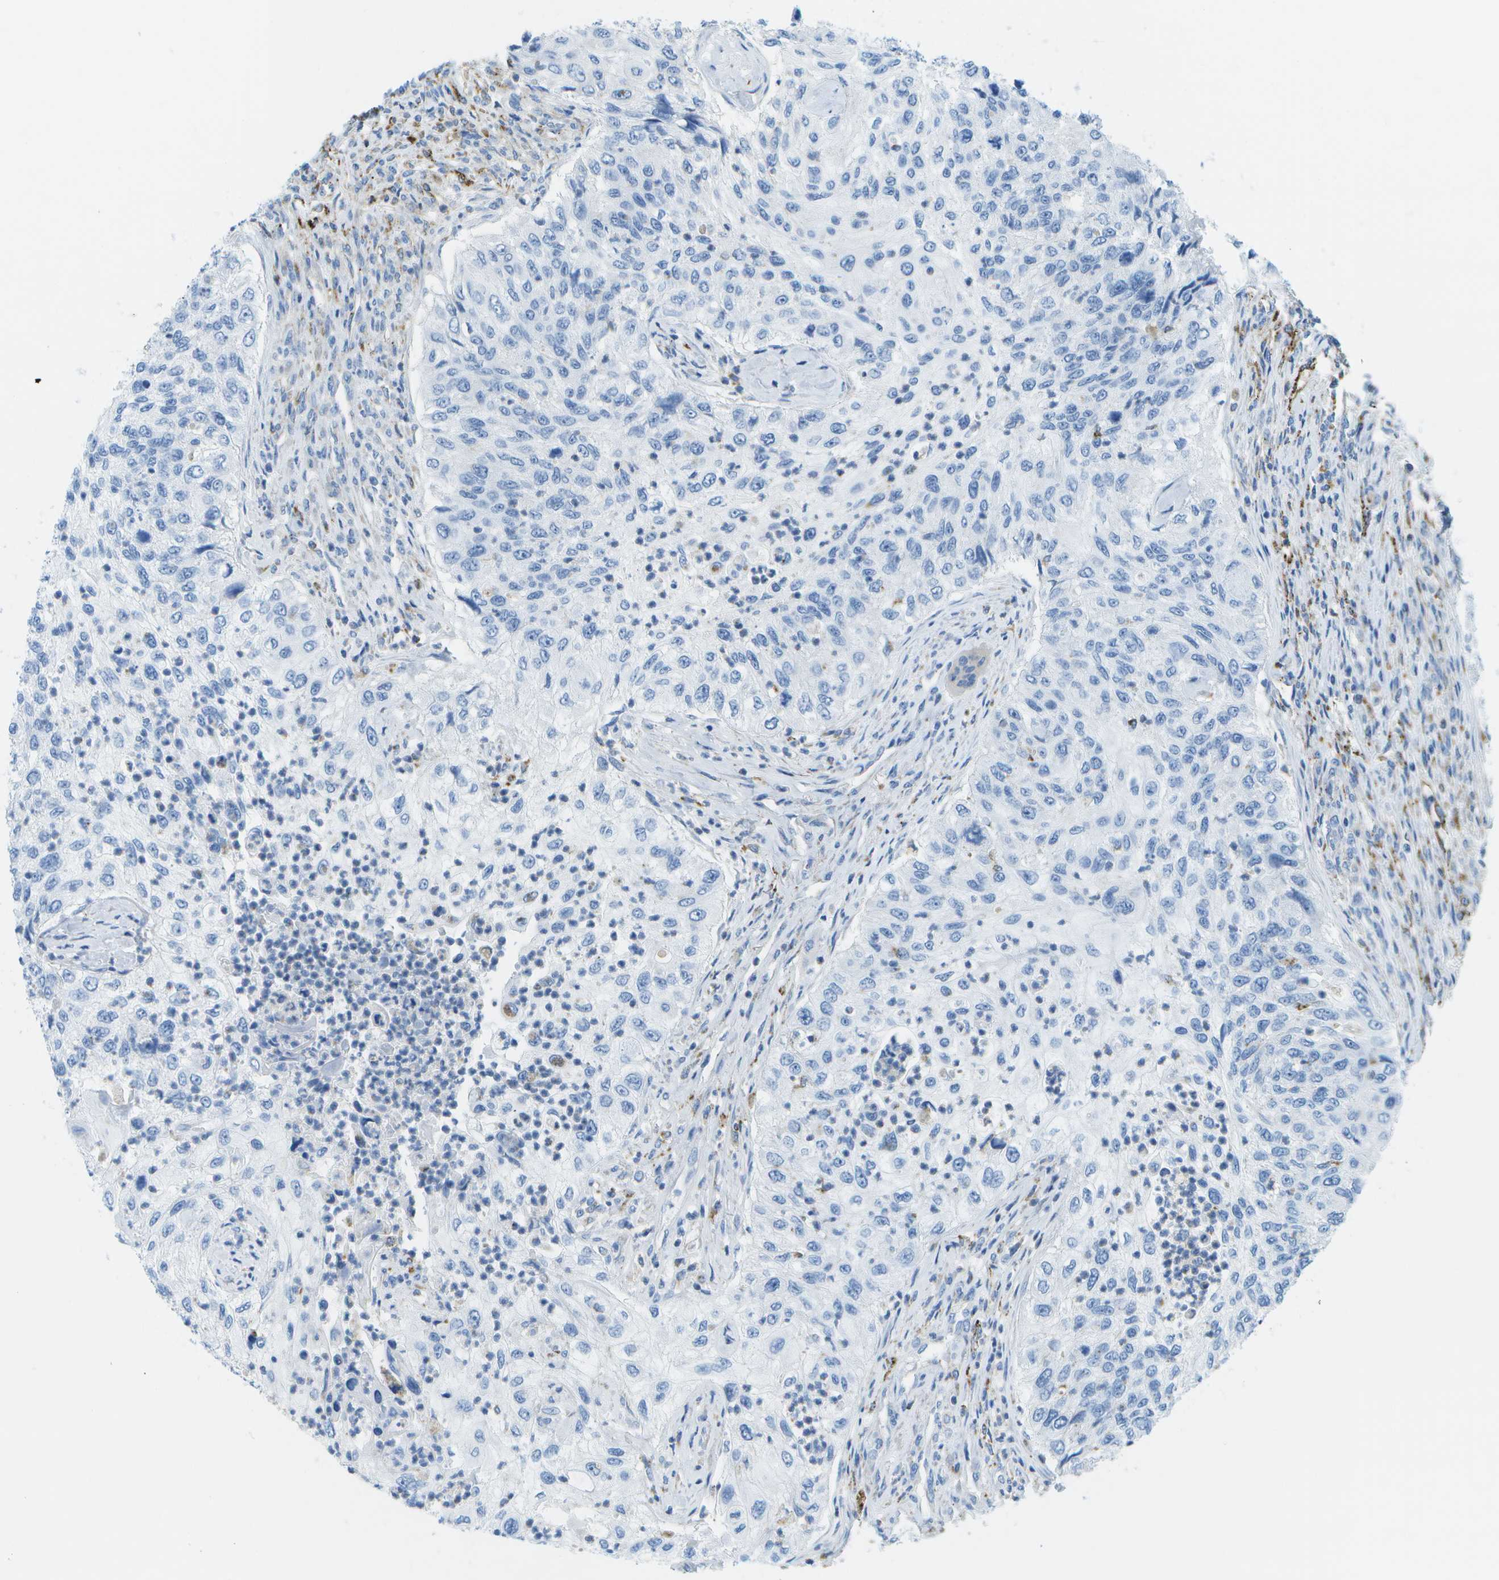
{"staining": {"intensity": "negative", "quantity": "none", "location": "none"}, "tissue": "urothelial cancer", "cell_type": "Tumor cells", "image_type": "cancer", "snomed": [{"axis": "morphology", "description": "Urothelial carcinoma, High grade"}, {"axis": "topography", "description": "Urinary bladder"}], "caption": "An immunohistochemistry image of urothelial cancer is shown. There is no staining in tumor cells of urothelial cancer.", "gene": "PRCP", "patient": {"sex": "female", "age": 60}}